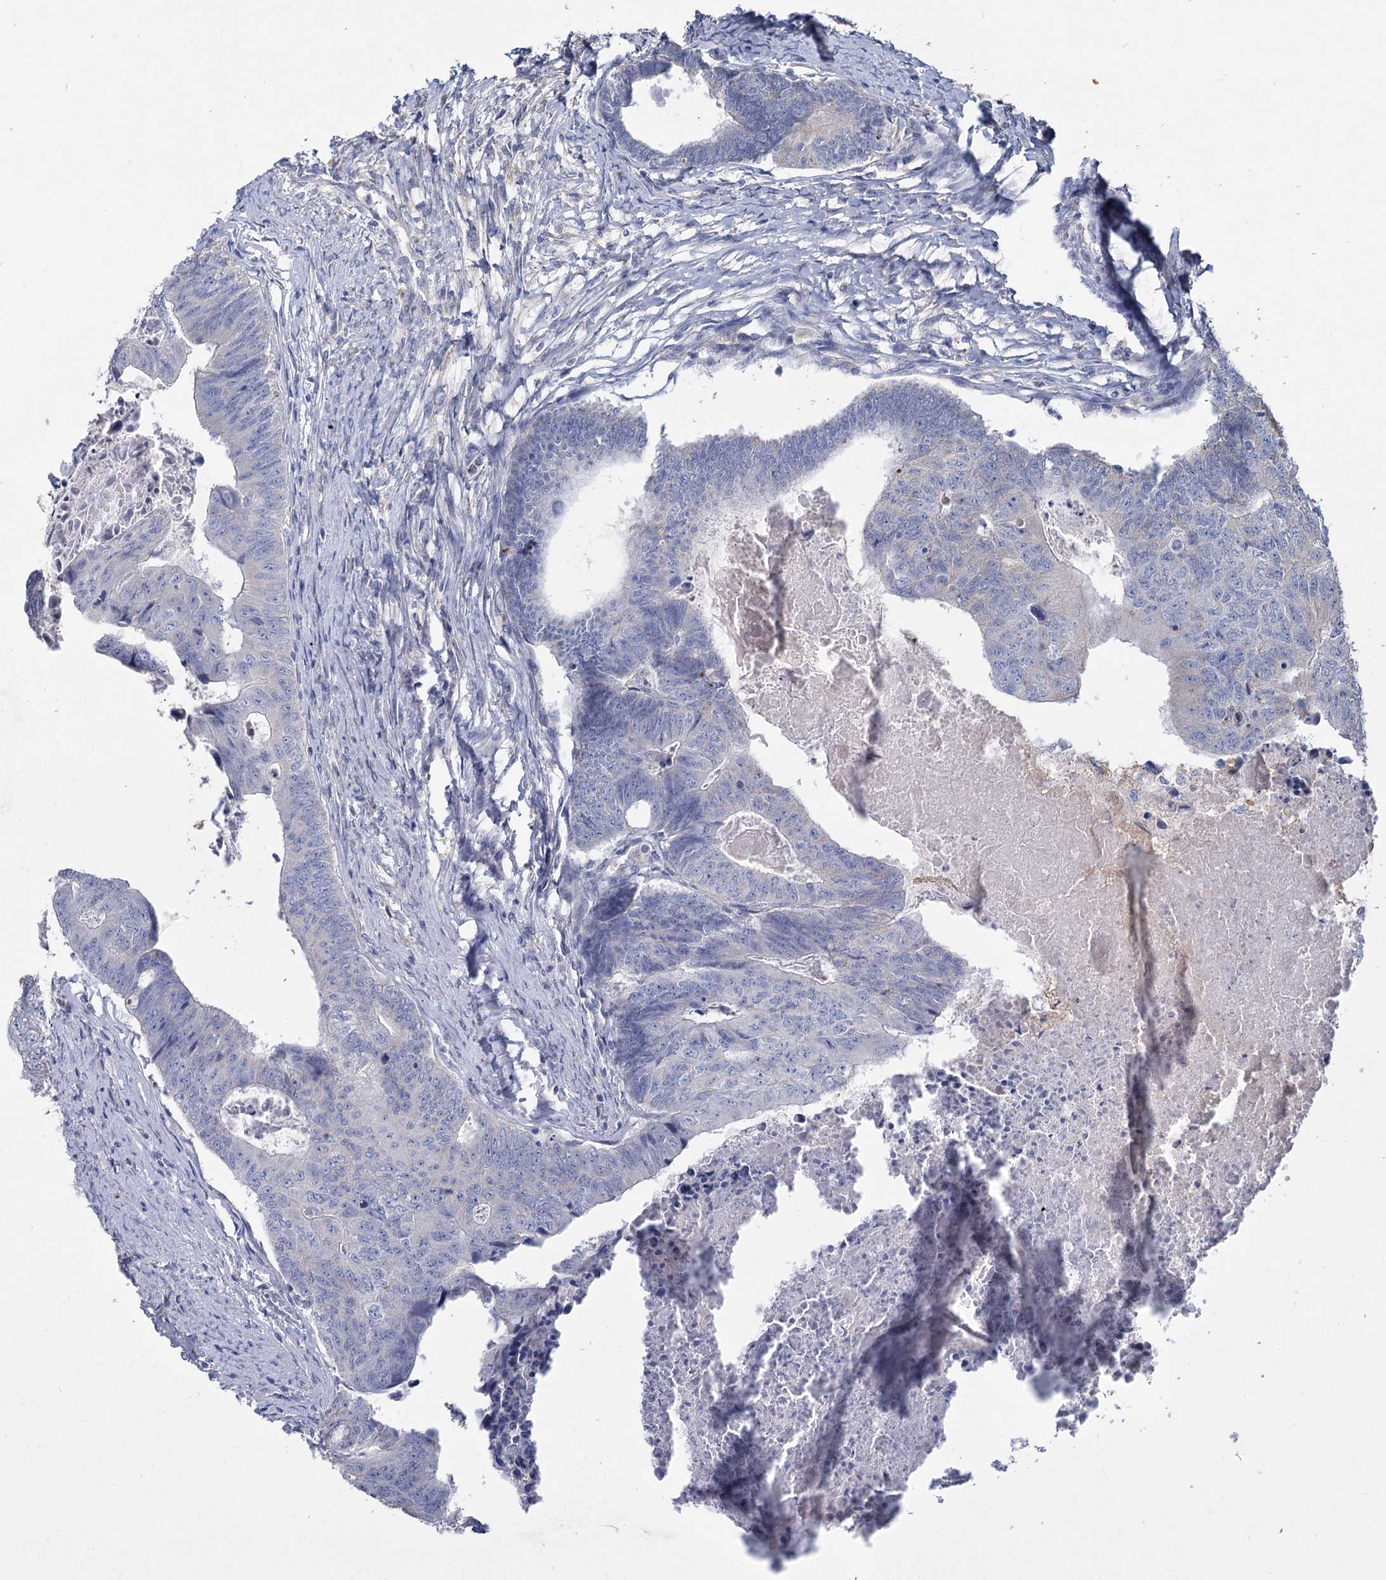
{"staining": {"intensity": "negative", "quantity": "none", "location": "none"}, "tissue": "colorectal cancer", "cell_type": "Tumor cells", "image_type": "cancer", "snomed": [{"axis": "morphology", "description": "Adenocarcinoma, NOS"}, {"axis": "topography", "description": "Colon"}], "caption": "A high-resolution image shows IHC staining of adenocarcinoma (colorectal), which demonstrates no significant expression in tumor cells. (Immunohistochemistry (ihc), brightfield microscopy, high magnification).", "gene": "HES2", "patient": {"sex": "female", "age": 67}}